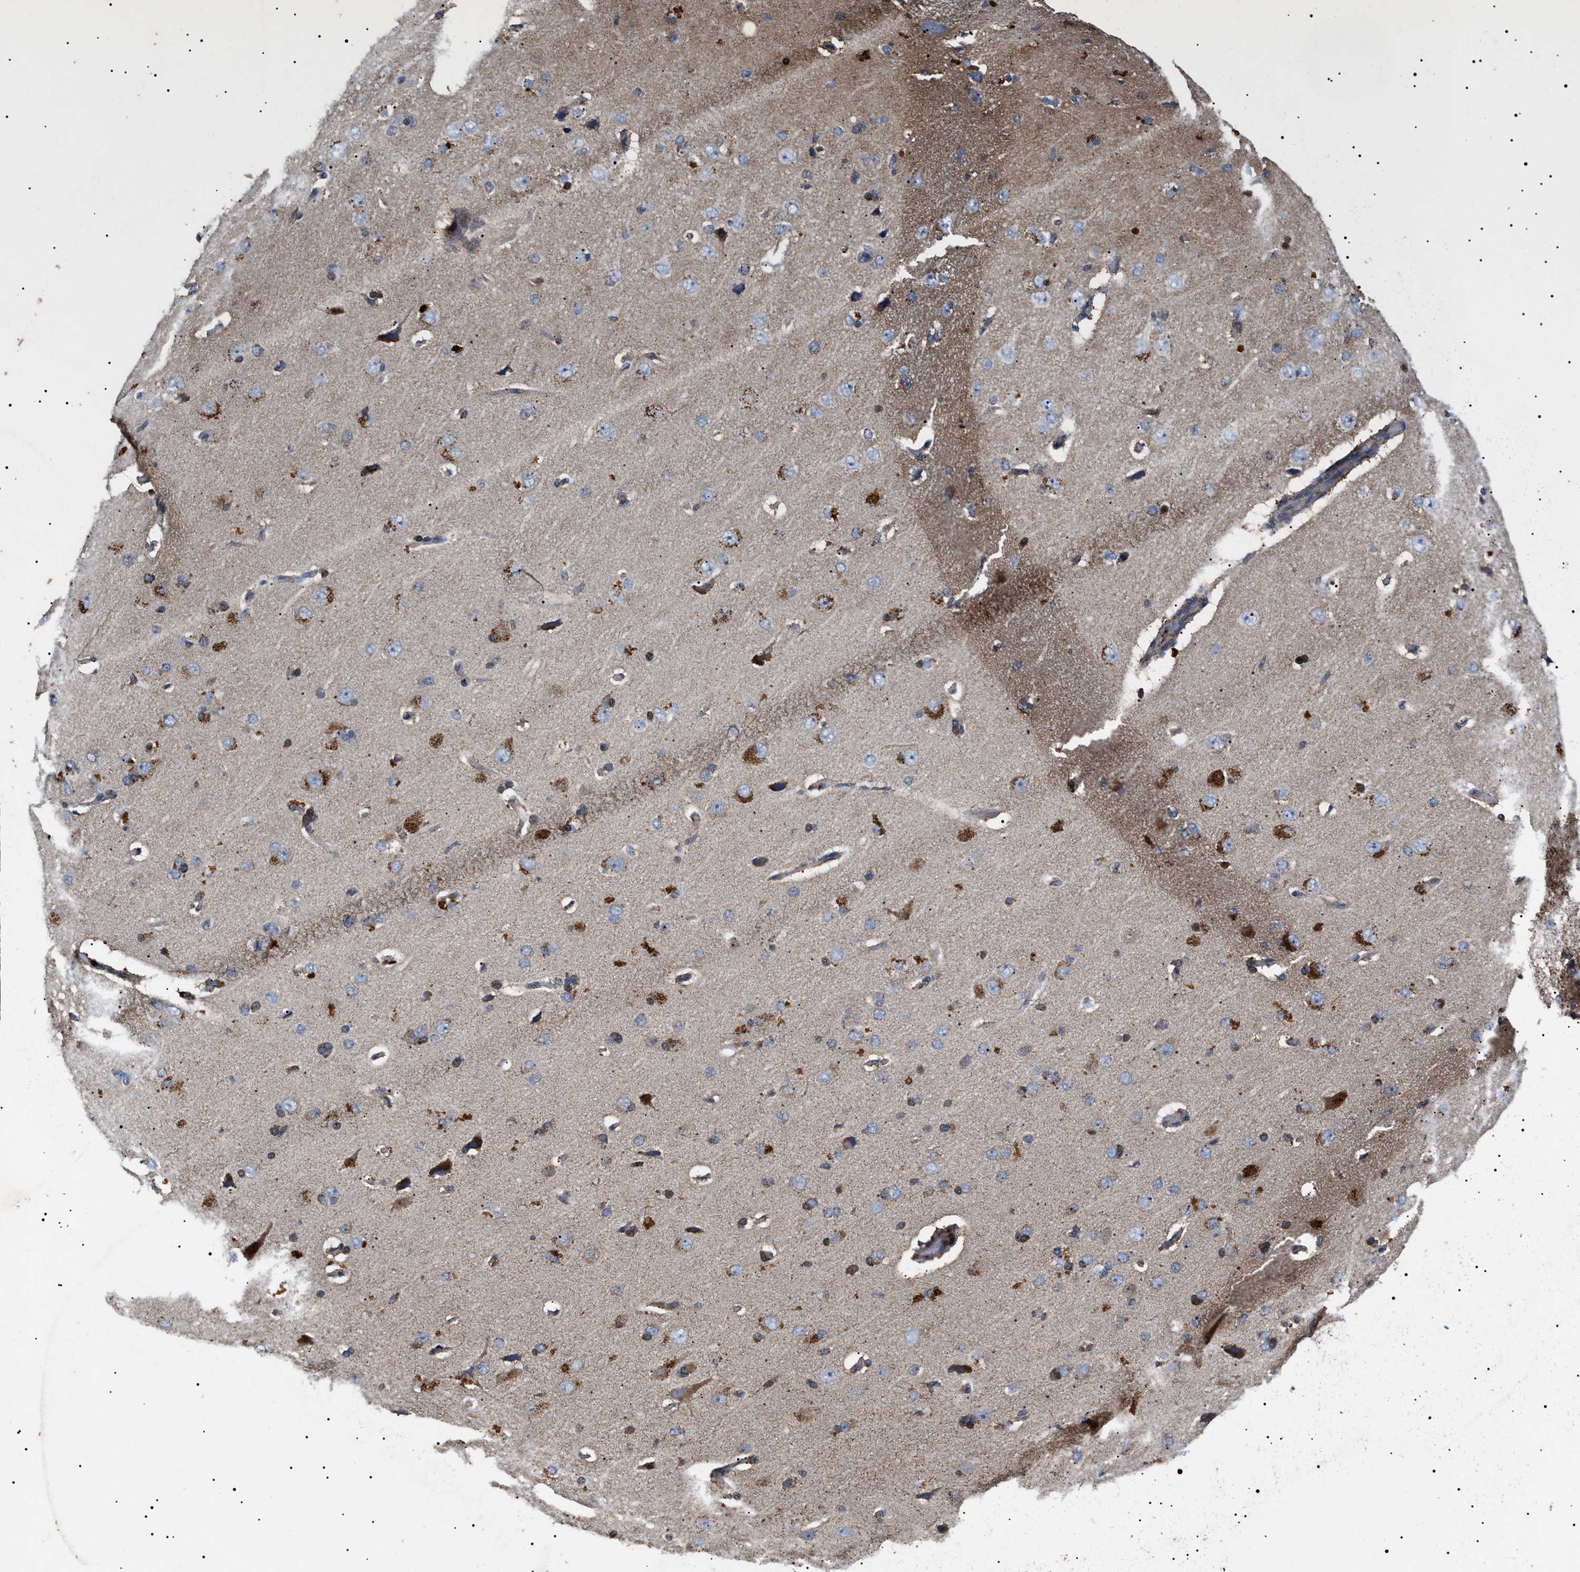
{"staining": {"intensity": "moderate", "quantity": ">75%", "location": "cytoplasmic/membranous"}, "tissue": "cerebral cortex", "cell_type": "Endothelial cells", "image_type": "normal", "snomed": [{"axis": "morphology", "description": "Normal tissue, NOS"}, {"axis": "topography", "description": "Cerebral cortex"}], "caption": "Endothelial cells reveal medium levels of moderate cytoplasmic/membranous staining in about >75% of cells in unremarkable cerebral cortex. The protein is stained brown, and the nuclei are stained in blue (DAB (3,3'-diaminobenzidine) IHC with brightfield microscopy, high magnification).", "gene": "OXSM", "patient": {"sex": "male", "age": 62}}